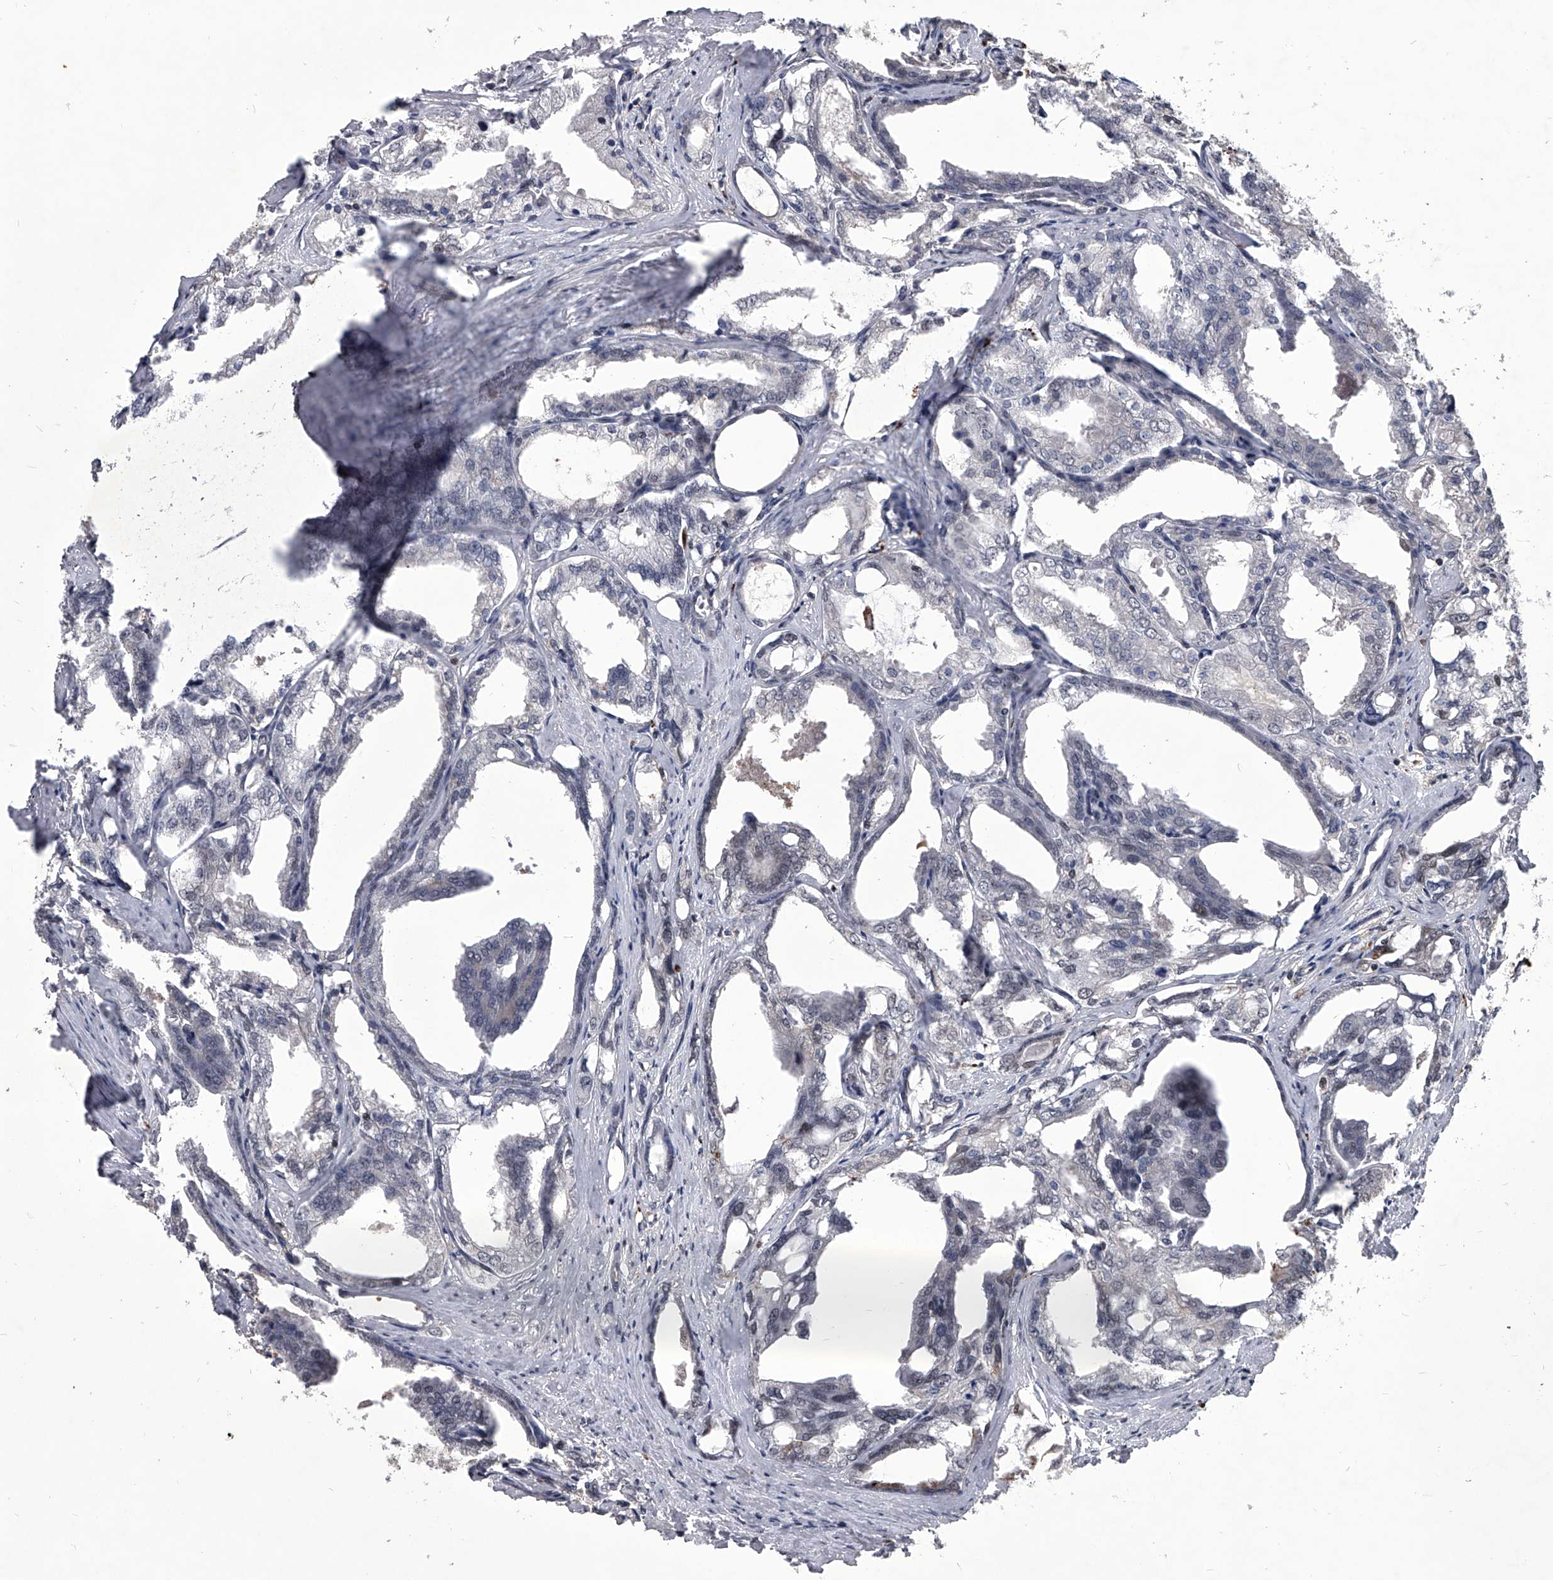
{"staining": {"intensity": "negative", "quantity": "none", "location": "none"}, "tissue": "prostate cancer", "cell_type": "Tumor cells", "image_type": "cancer", "snomed": [{"axis": "morphology", "description": "Adenocarcinoma, High grade"}, {"axis": "topography", "description": "Prostate"}], "caption": "The histopathology image exhibits no significant staining in tumor cells of prostate cancer (adenocarcinoma (high-grade)).", "gene": "CMTR1", "patient": {"sex": "male", "age": 50}}